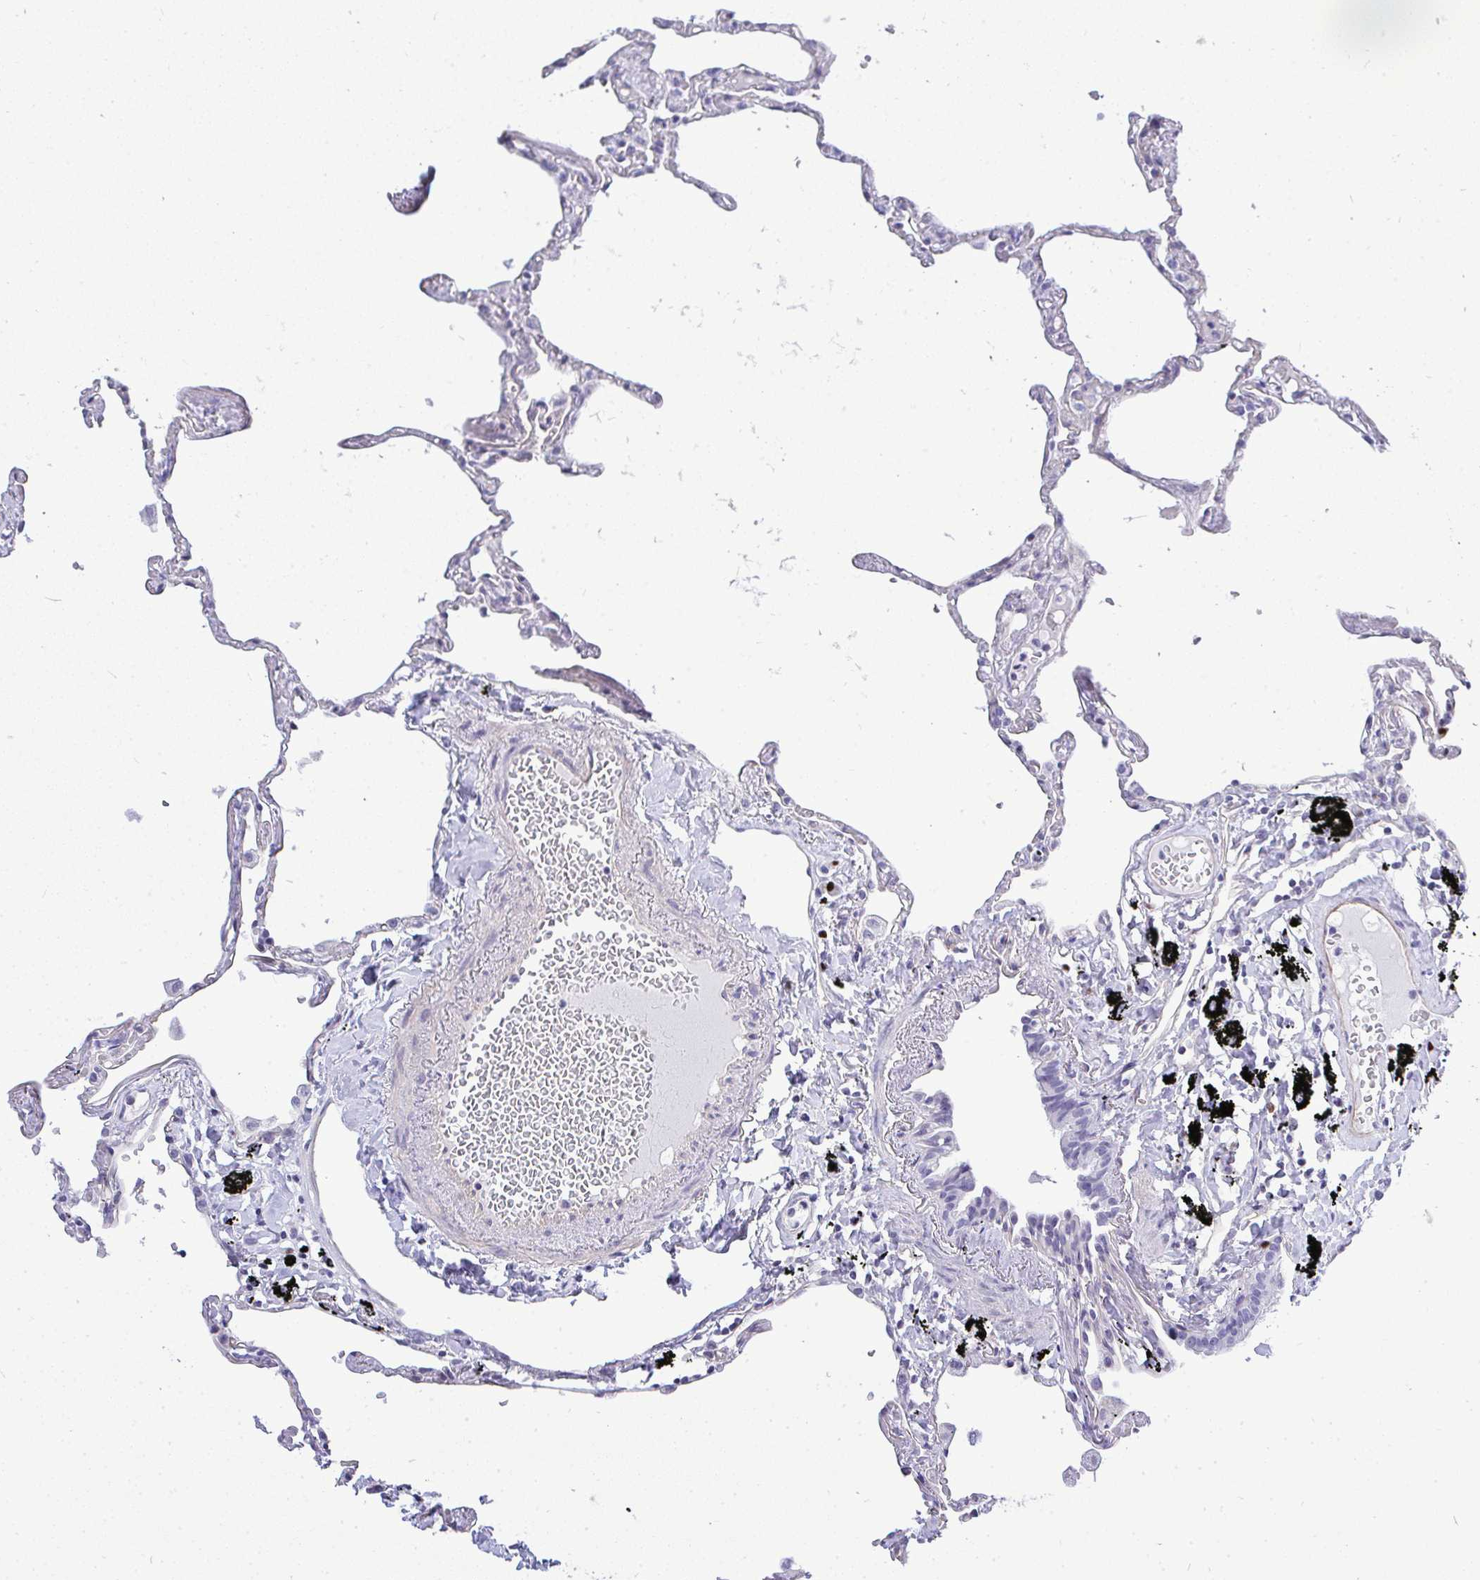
{"staining": {"intensity": "negative", "quantity": "none", "location": "none"}, "tissue": "lung", "cell_type": "Alveolar cells", "image_type": "normal", "snomed": [{"axis": "morphology", "description": "Normal tissue, NOS"}, {"axis": "topography", "description": "Lung"}], "caption": "A micrograph of lung stained for a protein displays no brown staining in alveolar cells. (DAB IHC with hematoxylin counter stain).", "gene": "SLC25A51", "patient": {"sex": "female", "age": 67}}